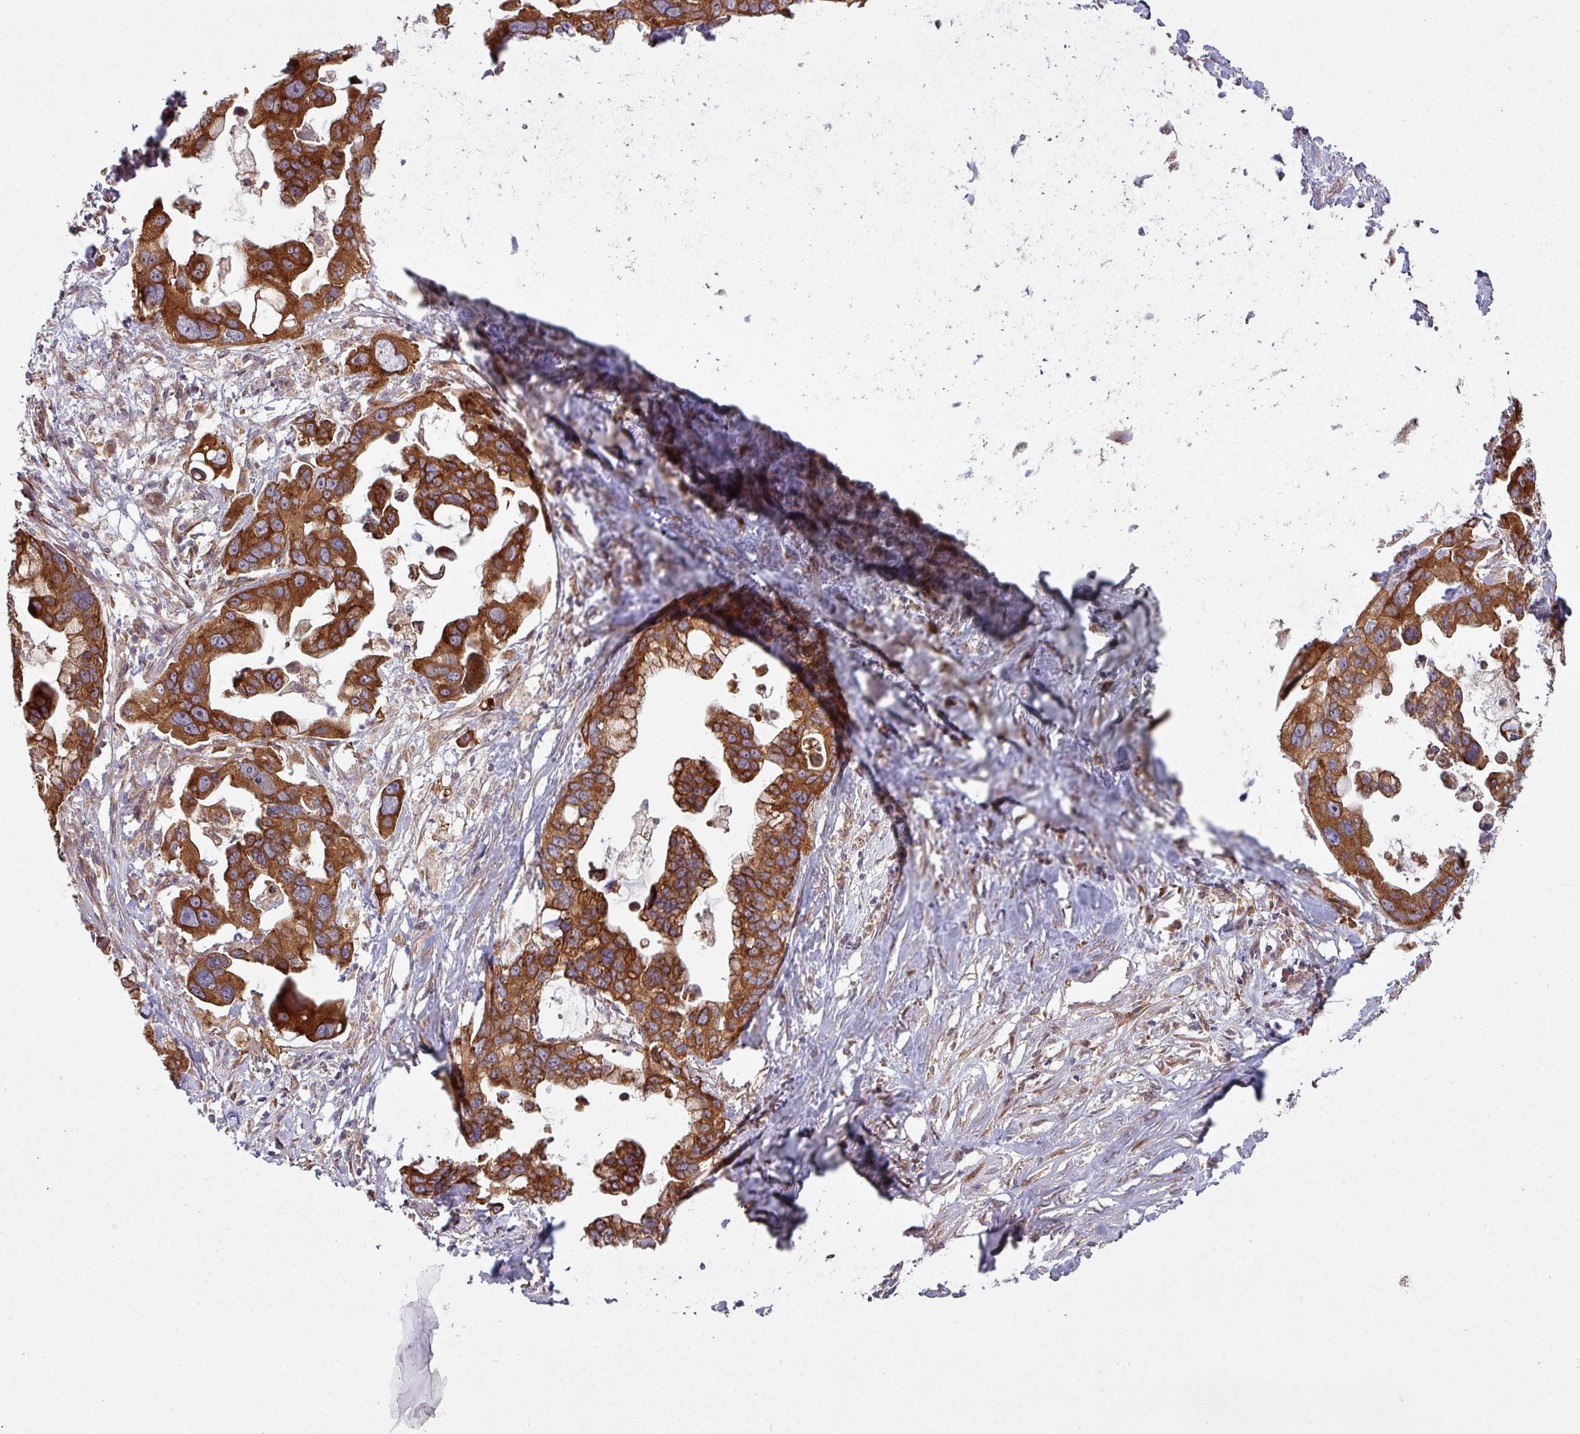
{"staining": {"intensity": "strong", "quantity": ">75%", "location": "cytoplasmic/membranous"}, "tissue": "pancreatic cancer", "cell_type": "Tumor cells", "image_type": "cancer", "snomed": [{"axis": "morphology", "description": "Adenocarcinoma, NOS"}, {"axis": "topography", "description": "Pancreas"}], "caption": "Strong cytoplasmic/membranous protein expression is seen in approximately >75% of tumor cells in pancreatic cancer (adenocarcinoma). Using DAB (brown) and hematoxylin (blue) stains, captured at high magnification using brightfield microscopy.", "gene": "SNRNP25", "patient": {"sex": "female", "age": 83}}